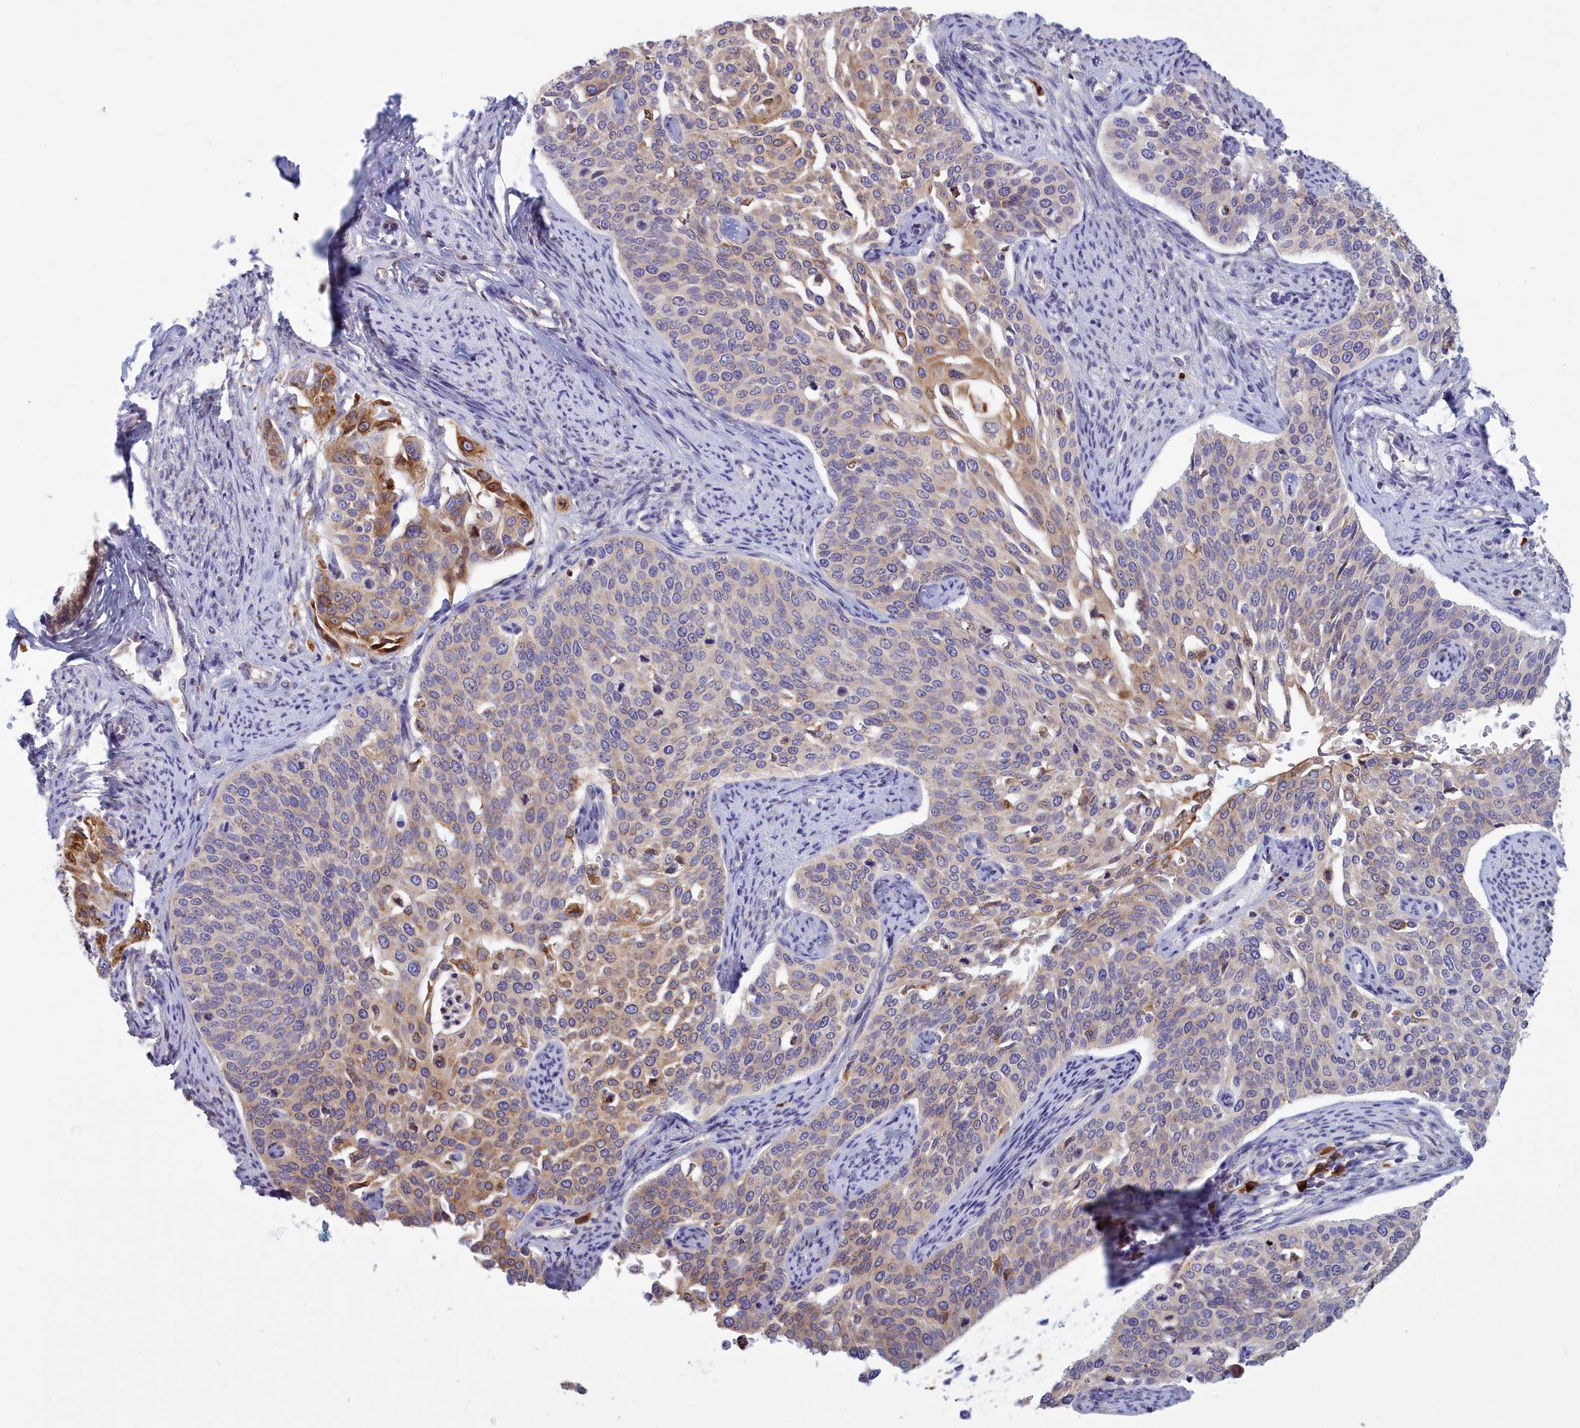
{"staining": {"intensity": "moderate", "quantity": "<25%", "location": "cytoplasmic/membranous"}, "tissue": "cervical cancer", "cell_type": "Tumor cells", "image_type": "cancer", "snomed": [{"axis": "morphology", "description": "Squamous cell carcinoma, NOS"}, {"axis": "topography", "description": "Cervix"}], "caption": "Cervical cancer stained with DAB (3,3'-diaminobenzidine) IHC exhibits low levels of moderate cytoplasmic/membranous staining in approximately <25% of tumor cells.", "gene": "HM13", "patient": {"sex": "female", "age": 44}}